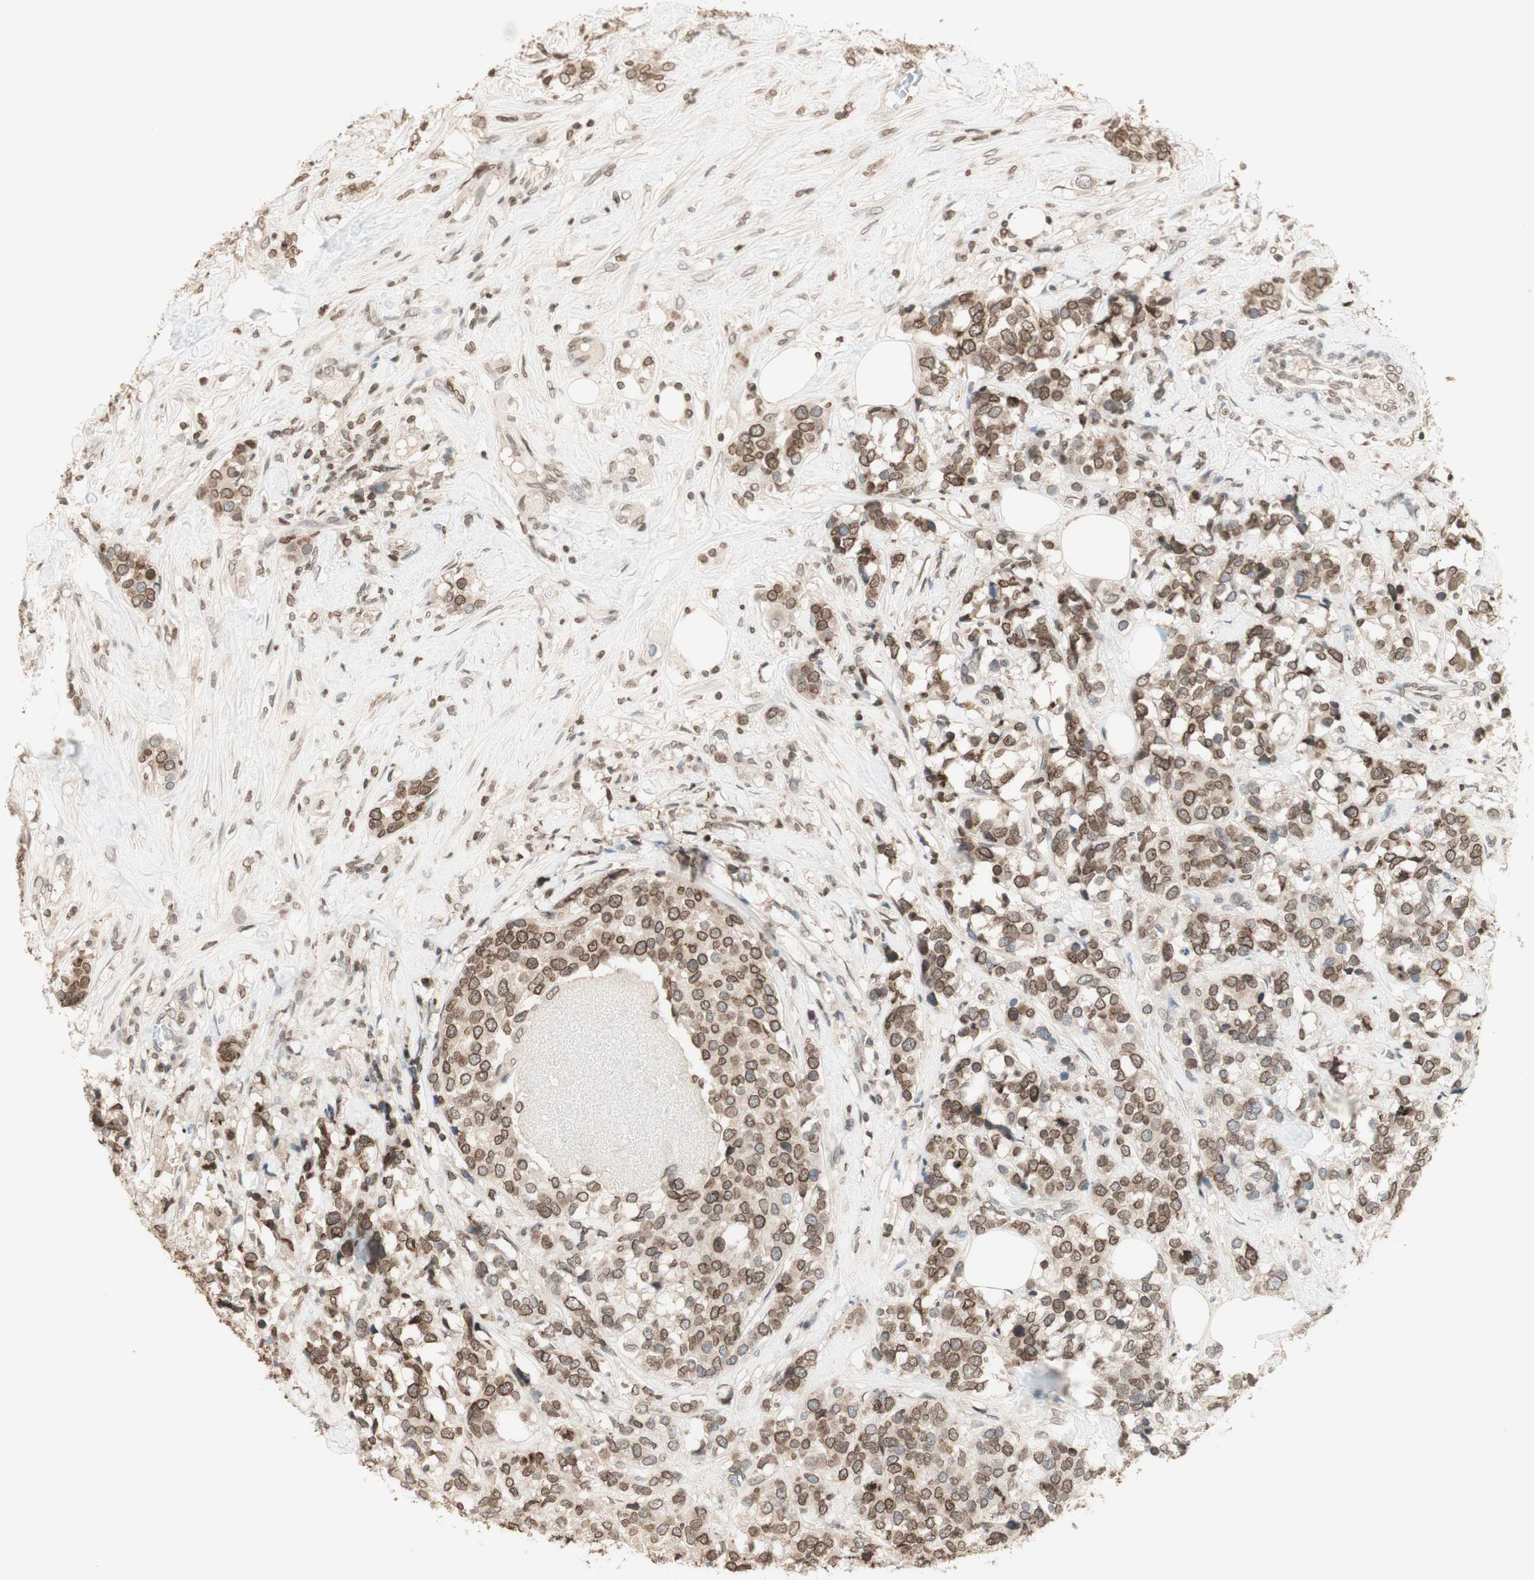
{"staining": {"intensity": "moderate", "quantity": ">75%", "location": "cytoplasmic/membranous,nuclear"}, "tissue": "breast cancer", "cell_type": "Tumor cells", "image_type": "cancer", "snomed": [{"axis": "morphology", "description": "Lobular carcinoma"}, {"axis": "topography", "description": "Breast"}], "caption": "Human breast lobular carcinoma stained with a brown dye exhibits moderate cytoplasmic/membranous and nuclear positive positivity in about >75% of tumor cells.", "gene": "TMPO", "patient": {"sex": "female", "age": 59}}